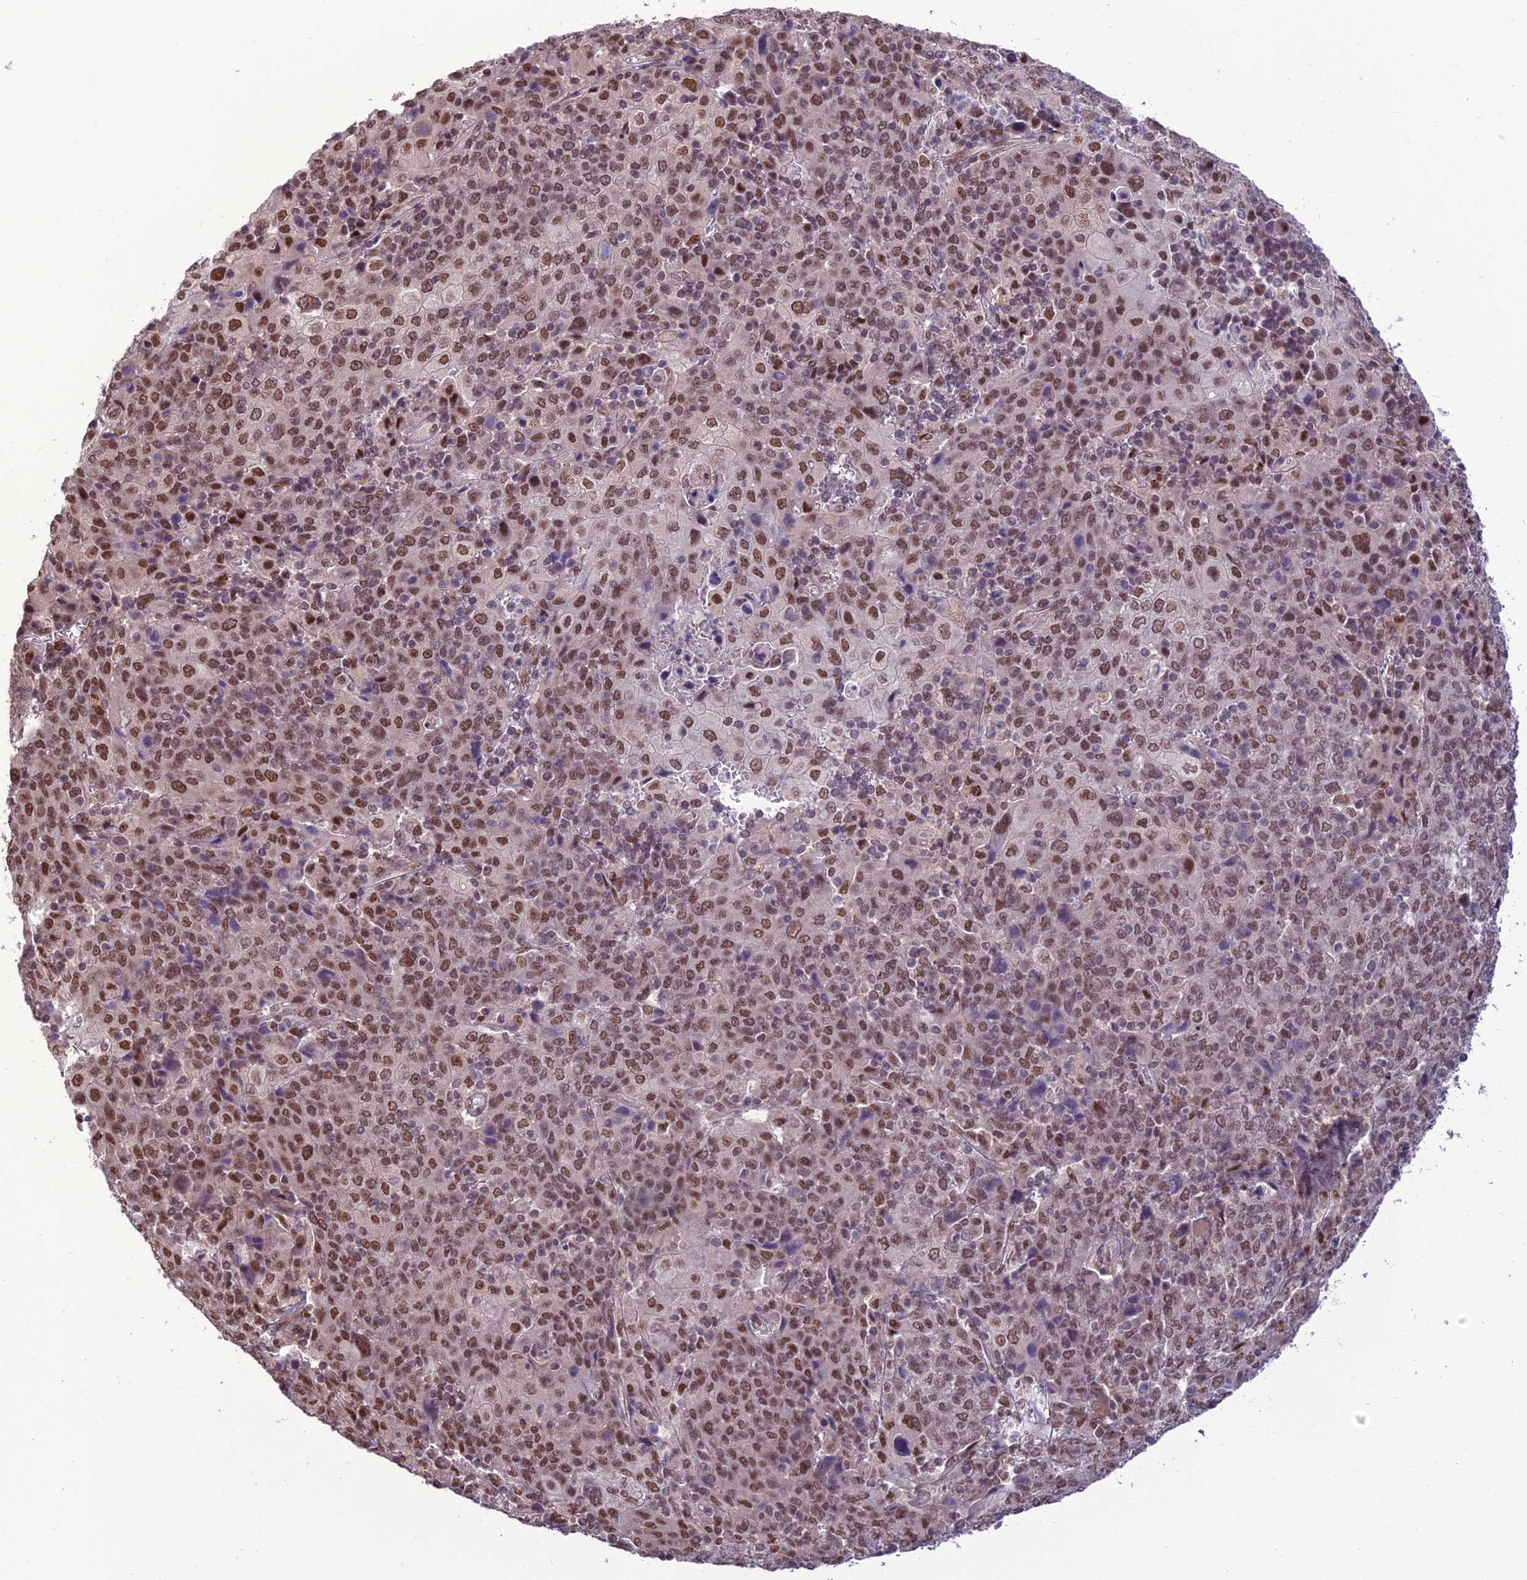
{"staining": {"intensity": "moderate", "quantity": ">75%", "location": "nuclear"}, "tissue": "cervical cancer", "cell_type": "Tumor cells", "image_type": "cancer", "snomed": [{"axis": "morphology", "description": "Squamous cell carcinoma, NOS"}, {"axis": "topography", "description": "Cervix"}], "caption": "Cervical cancer (squamous cell carcinoma) stained with DAB (3,3'-diaminobenzidine) immunohistochemistry demonstrates medium levels of moderate nuclear expression in about >75% of tumor cells. (Brightfield microscopy of DAB IHC at high magnification).", "gene": "RANBP3", "patient": {"sex": "female", "age": 67}}